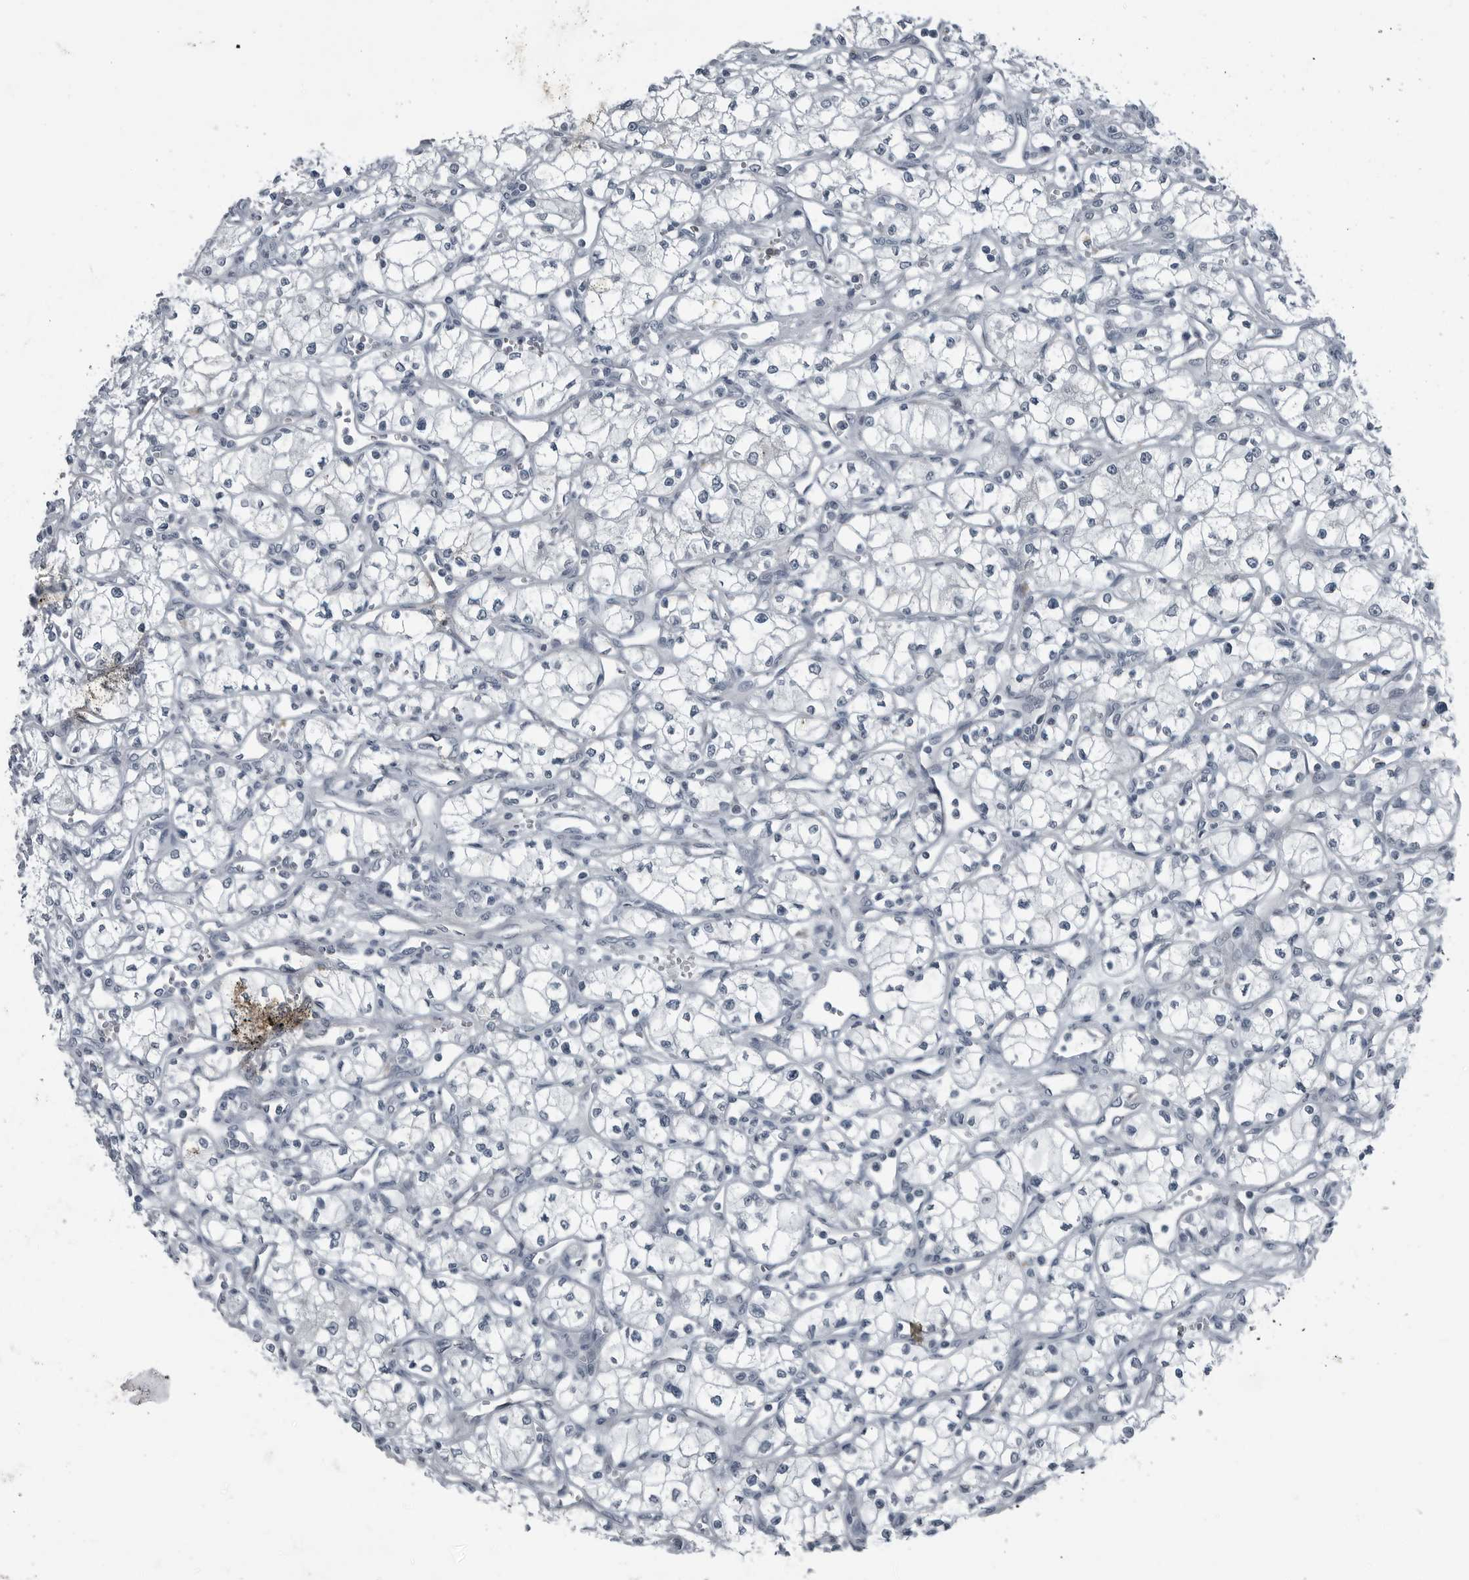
{"staining": {"intensity": "negative", "quantity": "none", "location": "none"}, "tissue": "renal cancer", "cell_type": "Tumor cells", "image_type": "cancer", "snomed": [{"axis": "morphology", "description": "Adenocarcinoma, NOS"}, {"axis": "topography", "description": "Kidney"}], "caption": "There is no significant staining in tumor cells of renal cancer. The staining is performed using DAB brown chromogen with nuclei counter-stained in using hematoxylin.", "gene": "GAK", "patient": {"sex": "male", "age": 59}}